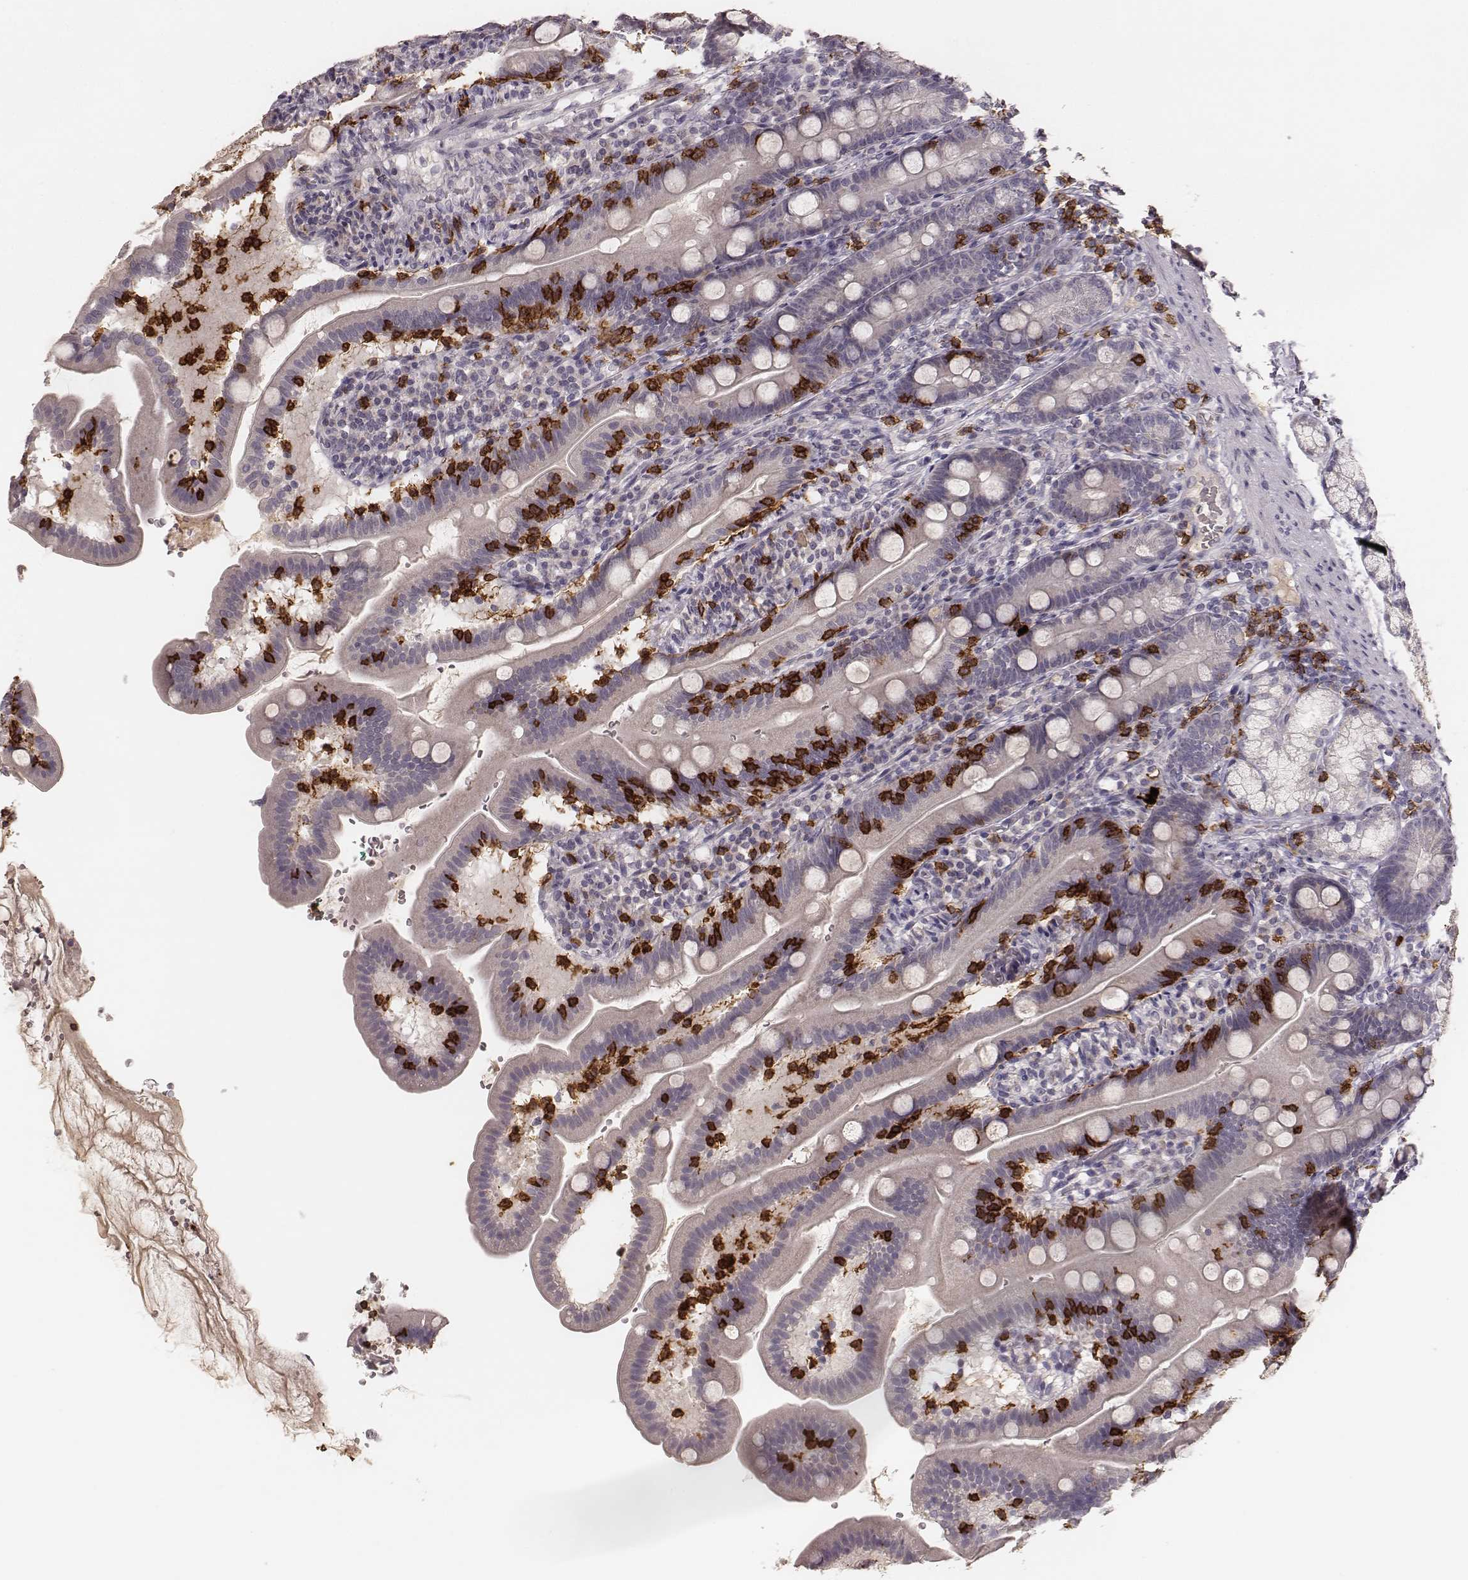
{"staining": {"intensity": "negative", "quantity": "none", "location": "none"}, "tissue": "duodenum", "cell_type": "Glandular cells", "image_type": "normal", "snomed": [{"axis": "morphology", "description": "Normal tissue, NOS"}, {"axis": "topography", "description": "Duodenum"}], "caption": "IHC of benign duodenum exhibits no expression in glandular cells.", "gene": "CD8A", "patient": {"sex": "female", "age": 67}}